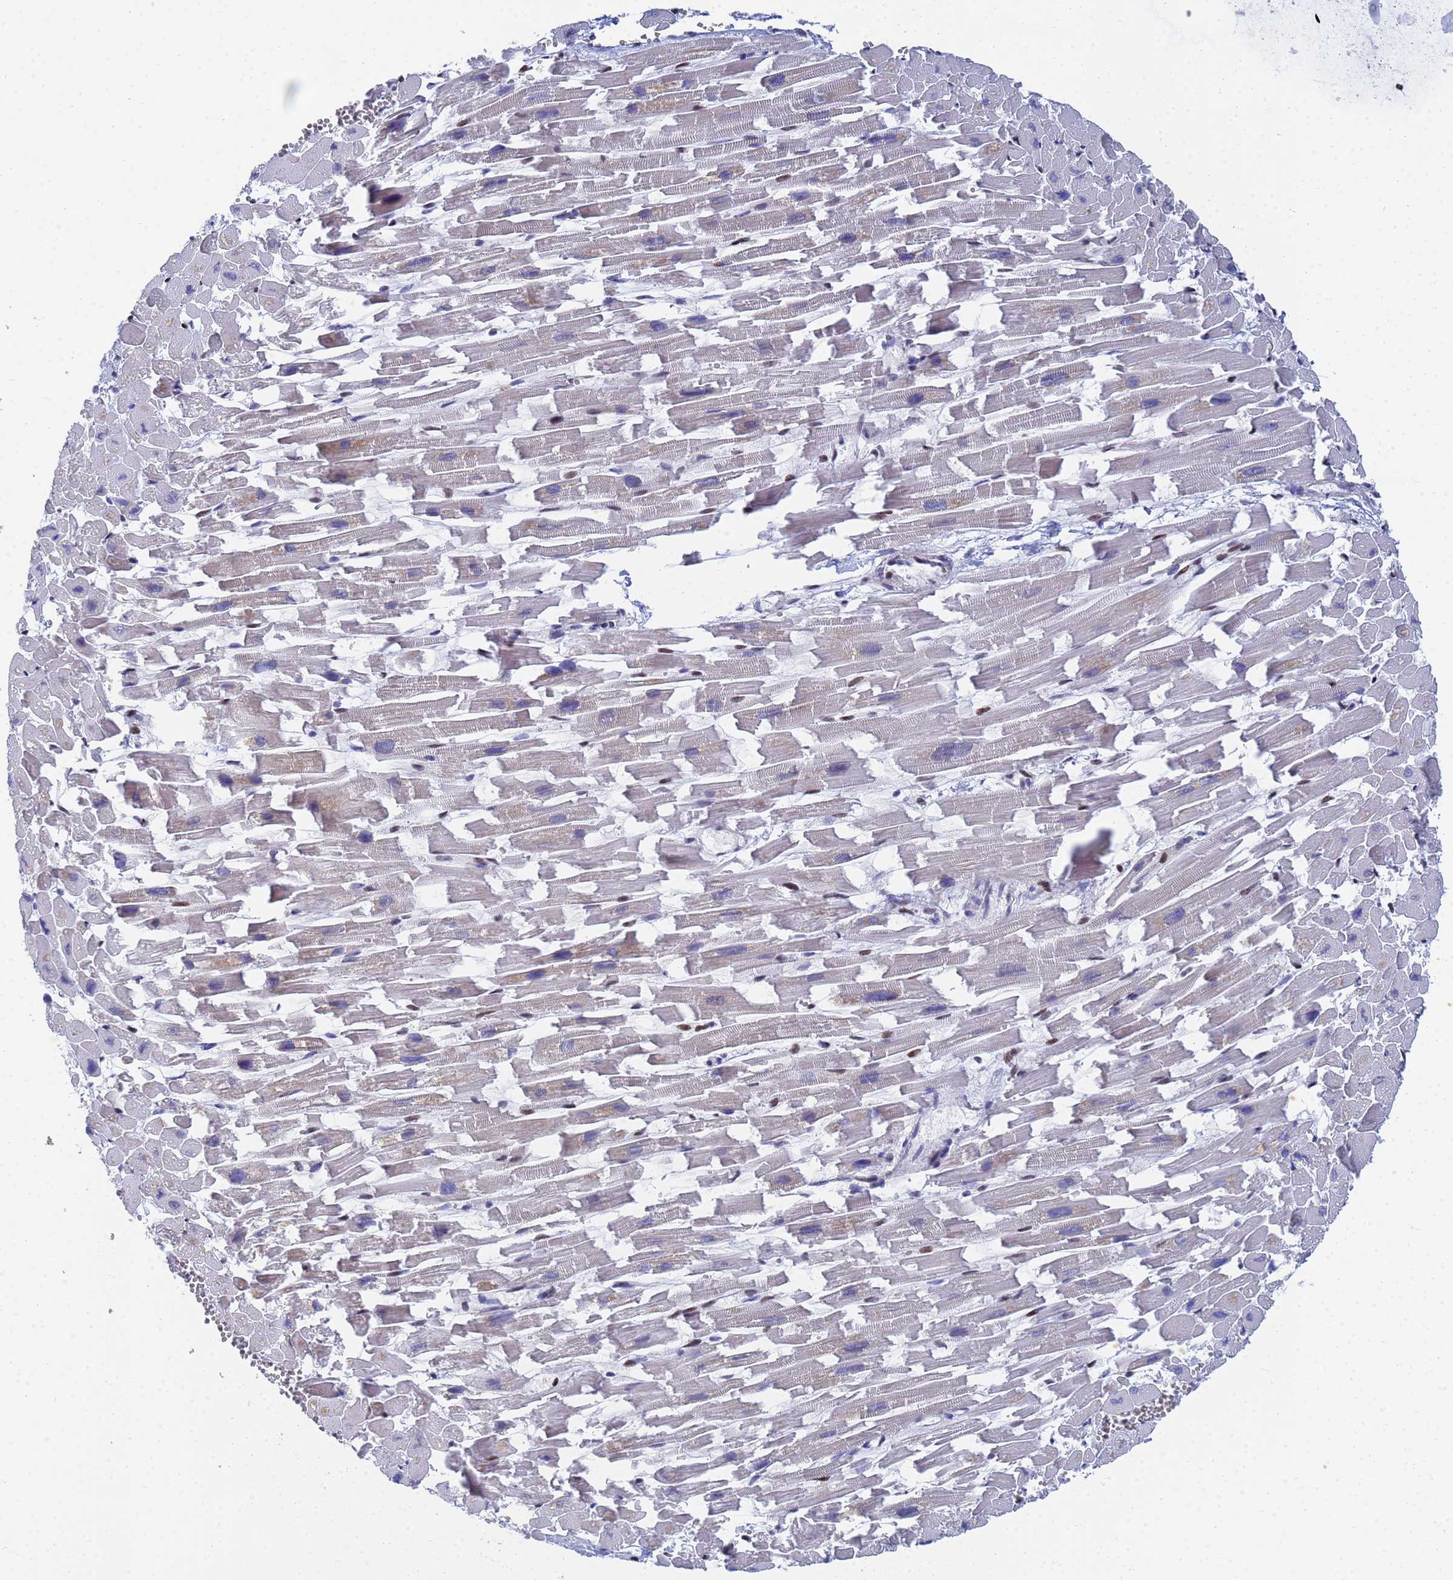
{"staining": {"intensity": "moderate", "quantity": "25%-75%", "location": "nuclear"}, "tissue": "heart muscle", "cell_type": "Cardiomyocytes", "image_type": "normal", "snomed": [{"axis": "morphology", "description": "Normal tissue, NOS"}, {"axis": "topography", "description": "Heart"}], "caption": "Immunohistochemistry (IHC) image of normal human heart muscle stained for a protein (brown), which displays medium levels of moderate nuclear expression in about 25%-75% of cardiomyocytes.", "gene": "AP5Z1", "patient": {"sex": "female", "age": 64}}